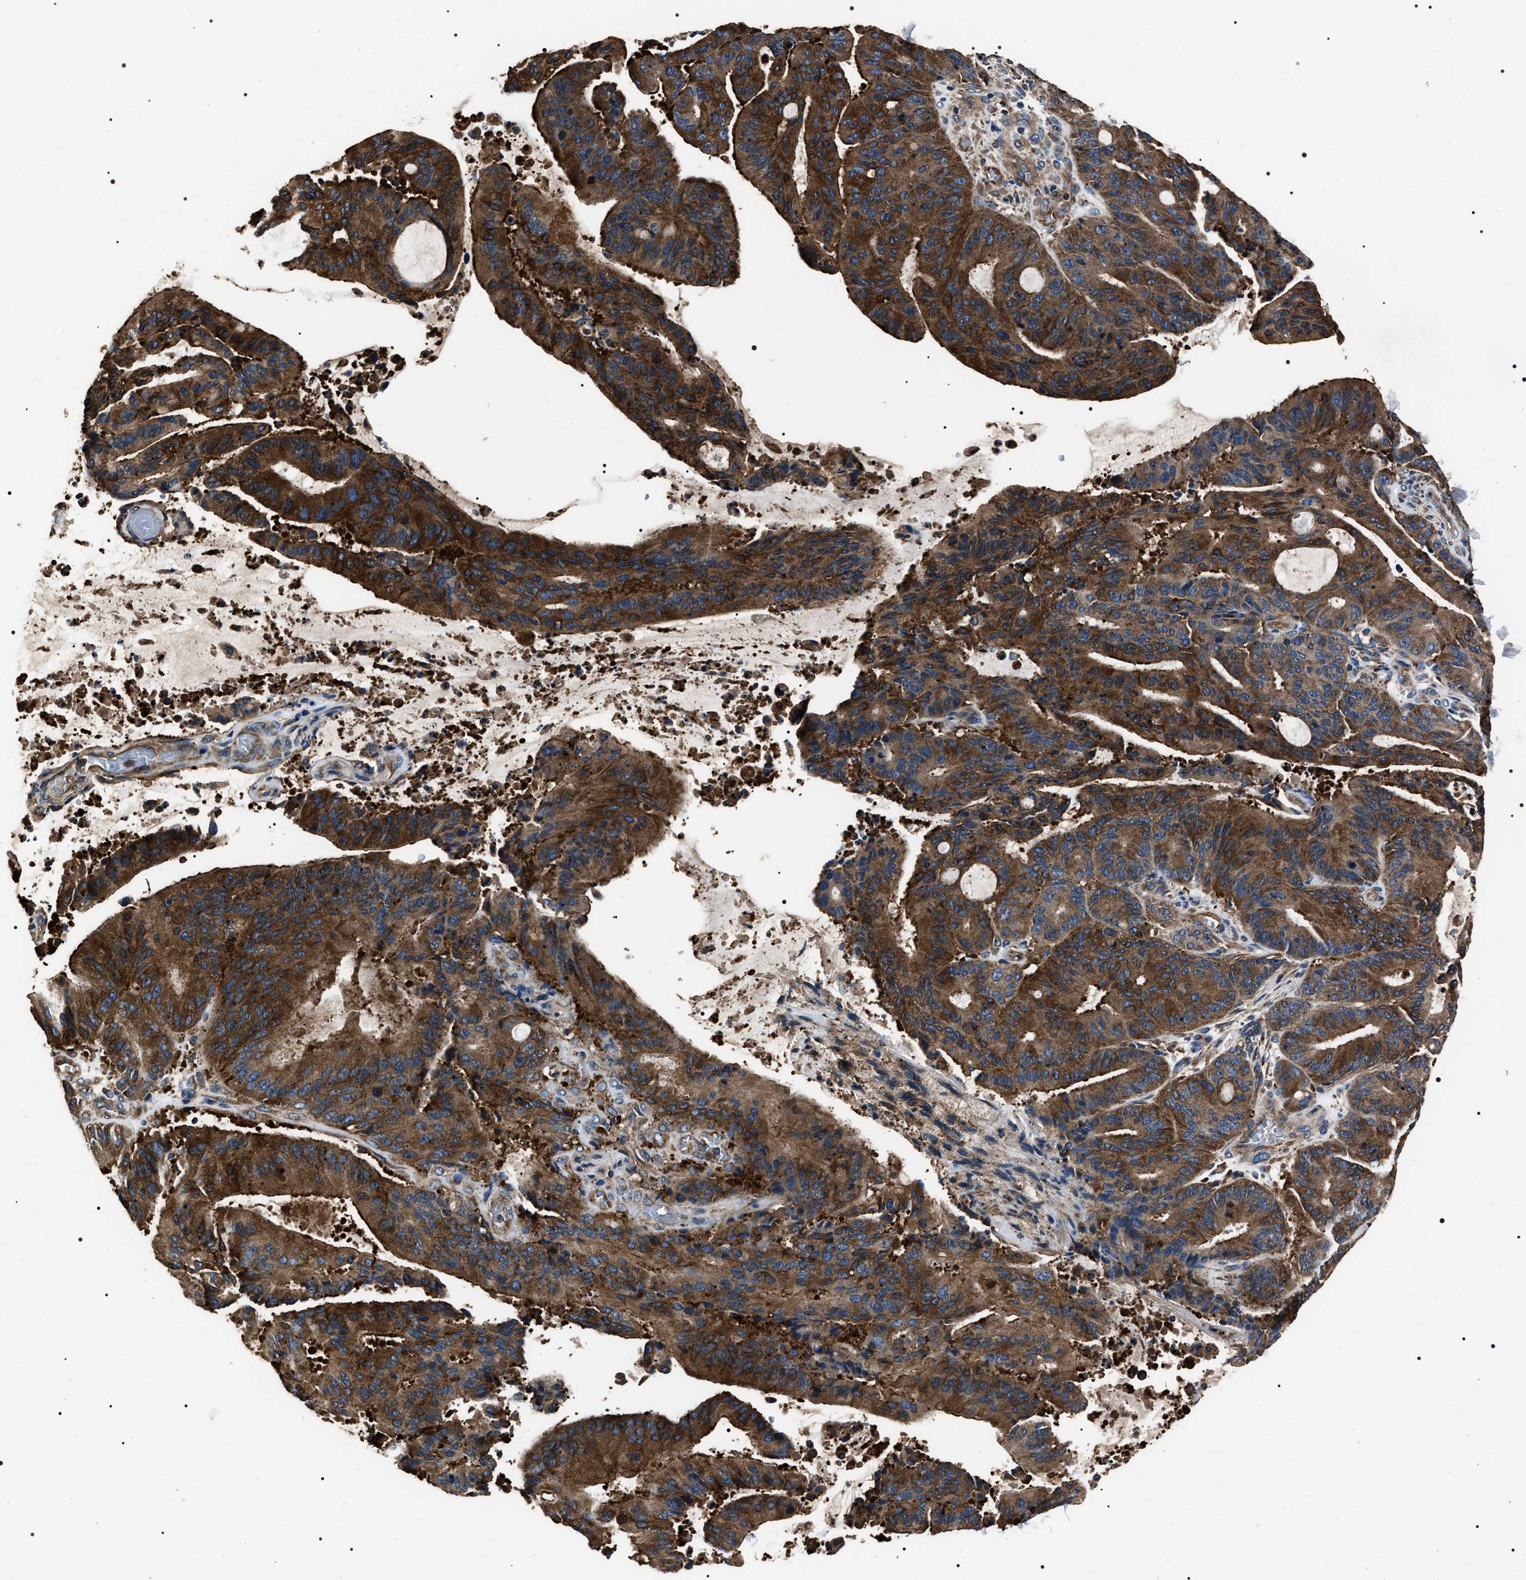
{"staining": {"intensity": "strong", "quantity": ">75%", "location": "cytoplasmic/membranous"}, "tissue": "liver cancer", "cell_type": "Tumor cells", "image_type": "cancer", "snomed": [{"axis": "morphology", "description": "Normal tissue, NOS"}, {"axis": "morphology", "description": "Cholangiocarcinoma"}, {"axis": "topography", "description": "Liver"}, {"axis": "topography", "description": "Peripheral nerve tissue"}], "caption": "Brown immunohistochemical staining in human cholangiocarcinoma (liver) displays strong cytoplasmic/membranous expression in approximately >75% of tumor cells.", "gene": "HSCB", "patient": {"sex": "female", "age": 73}}